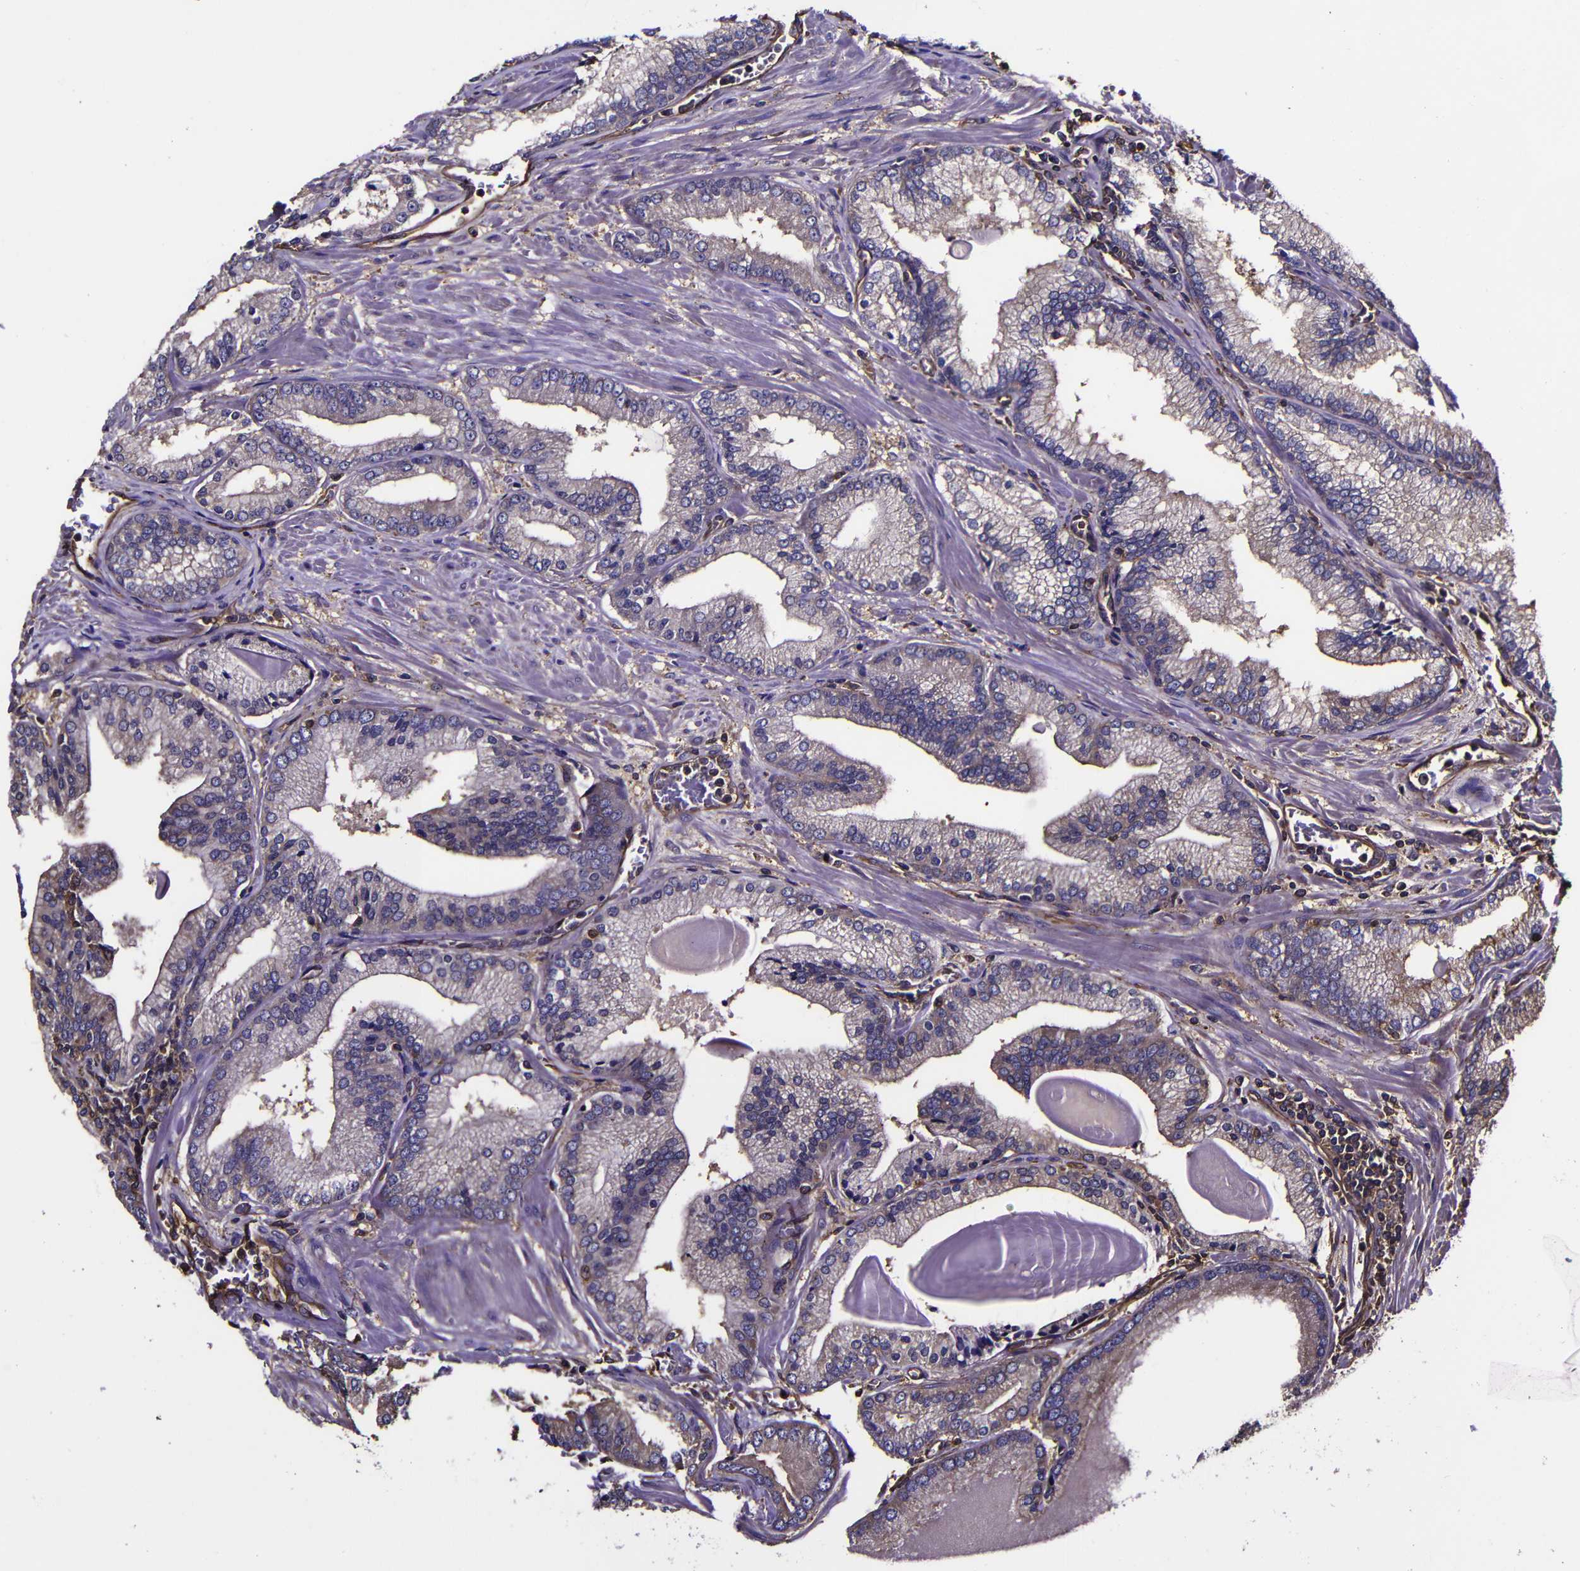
{"staining": {"intensity": "weak", "quantity": "<25%", "location": "cytoplasmic/membranous"}, "tissue": "prostate cancer", "cell_type": "Tumor cells", "image_type": "cancer", "snomed": [{"axis": "morphology", "description": "Adenocarcinoma, Low grade"}, {"axis": "topography", "description": "Prostate"}], "caption": "Prostate cancer was stained to show a protein in brown. There is no significant expression in tumor cells.", "gene": "MSN", "patient": {"sex": "male", "age": 59}}